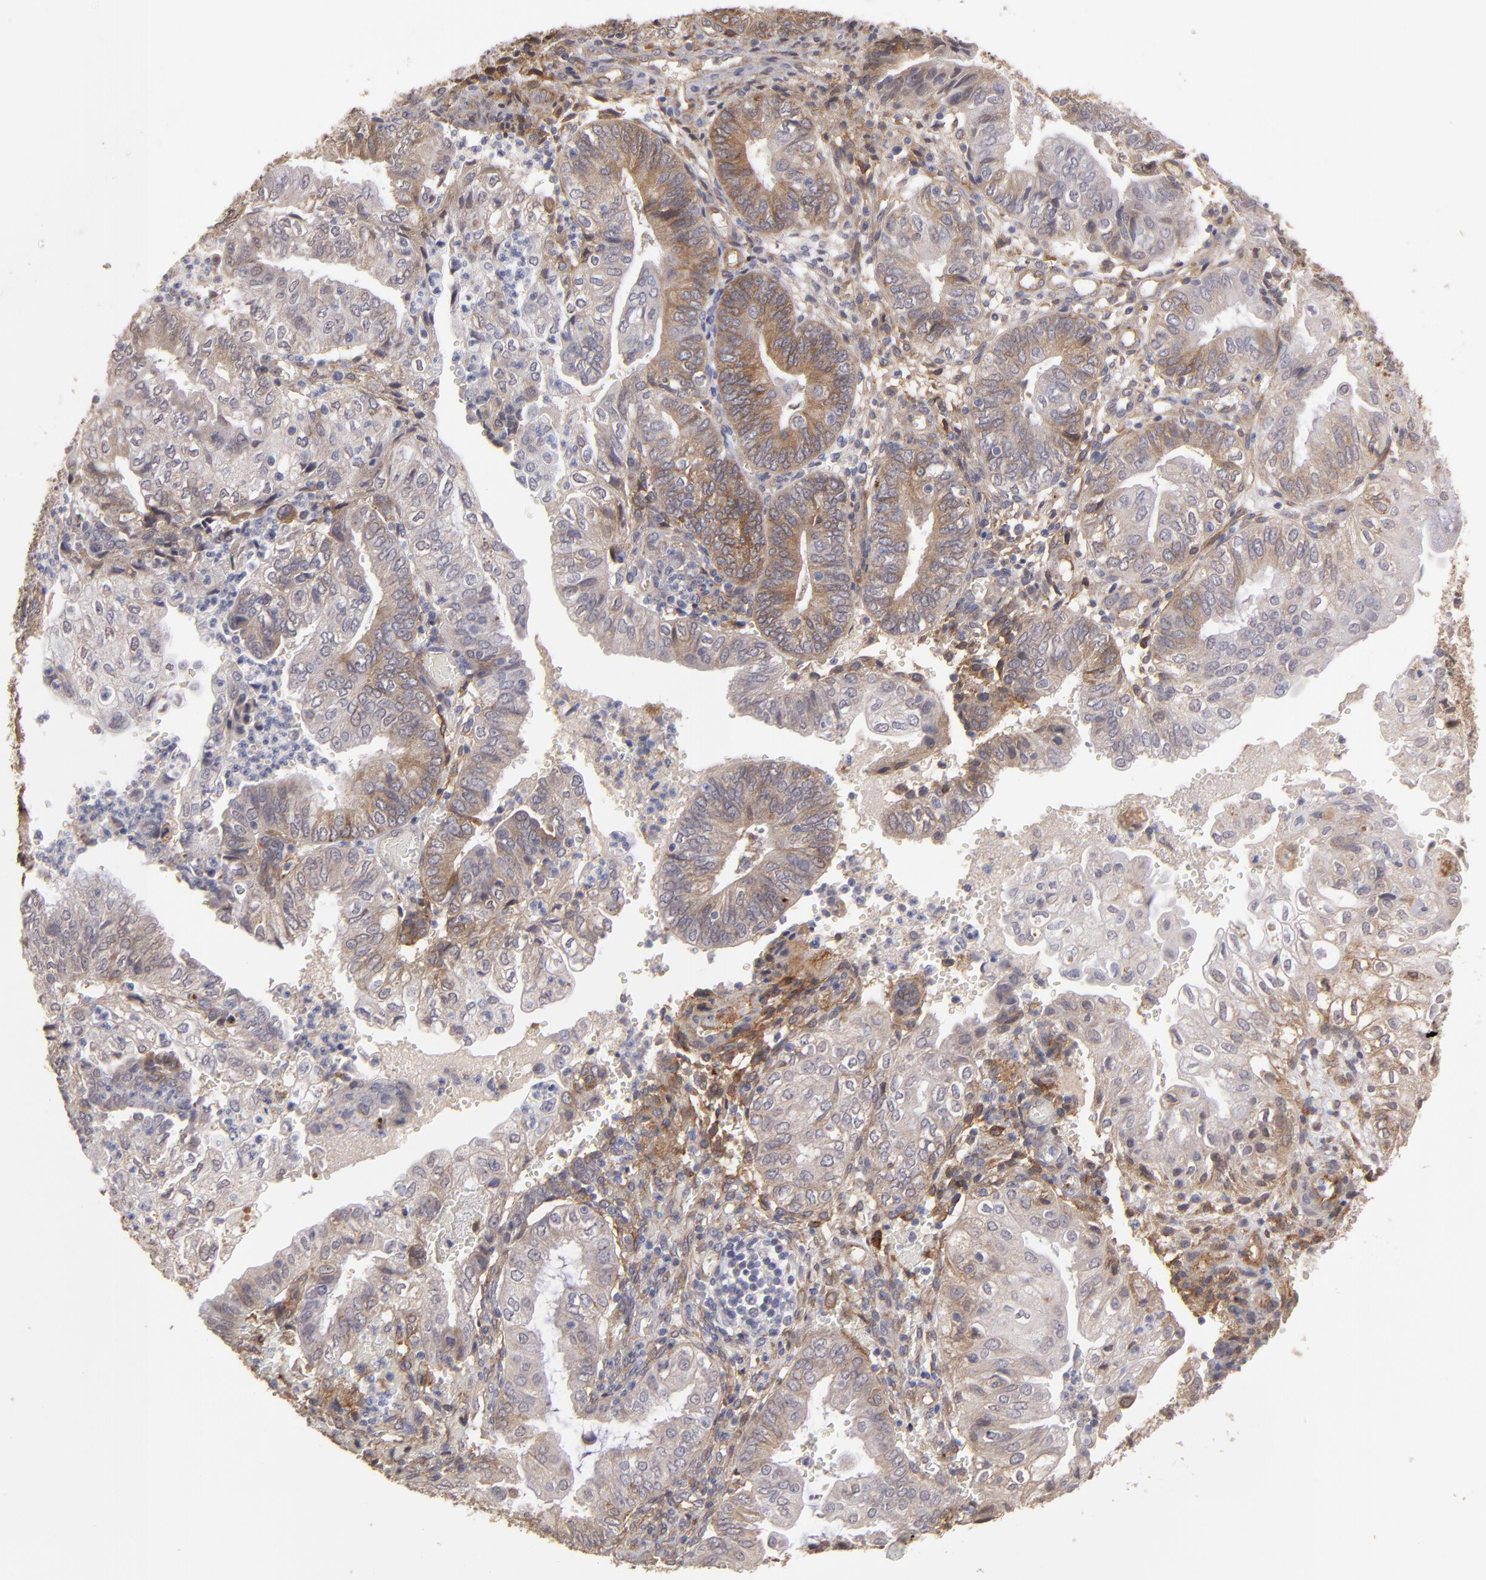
{"staining": {"intensity": "moderate", "quantity": "25%-75%", "location": "cytoplasmic/membranous"}, "tissue": "endometrial cancer", "cell_type": "Tumor cells", "image_type": "cancer", "snomed": [{"axis": "morphology", "description": "Adenocarcinoma, NOS"}, {"axis": "topography", "description": "Endometrium"}], "caption": "About 25%-75% of tumor cells in human endometrial cancer (adenocarcinoma) show moderate cytoplasmic/membranous protein staining as visualized by brown immunohistochemical staining.", "gene": "ITGB5", "patient": {"sex": "female", "age": 55}}